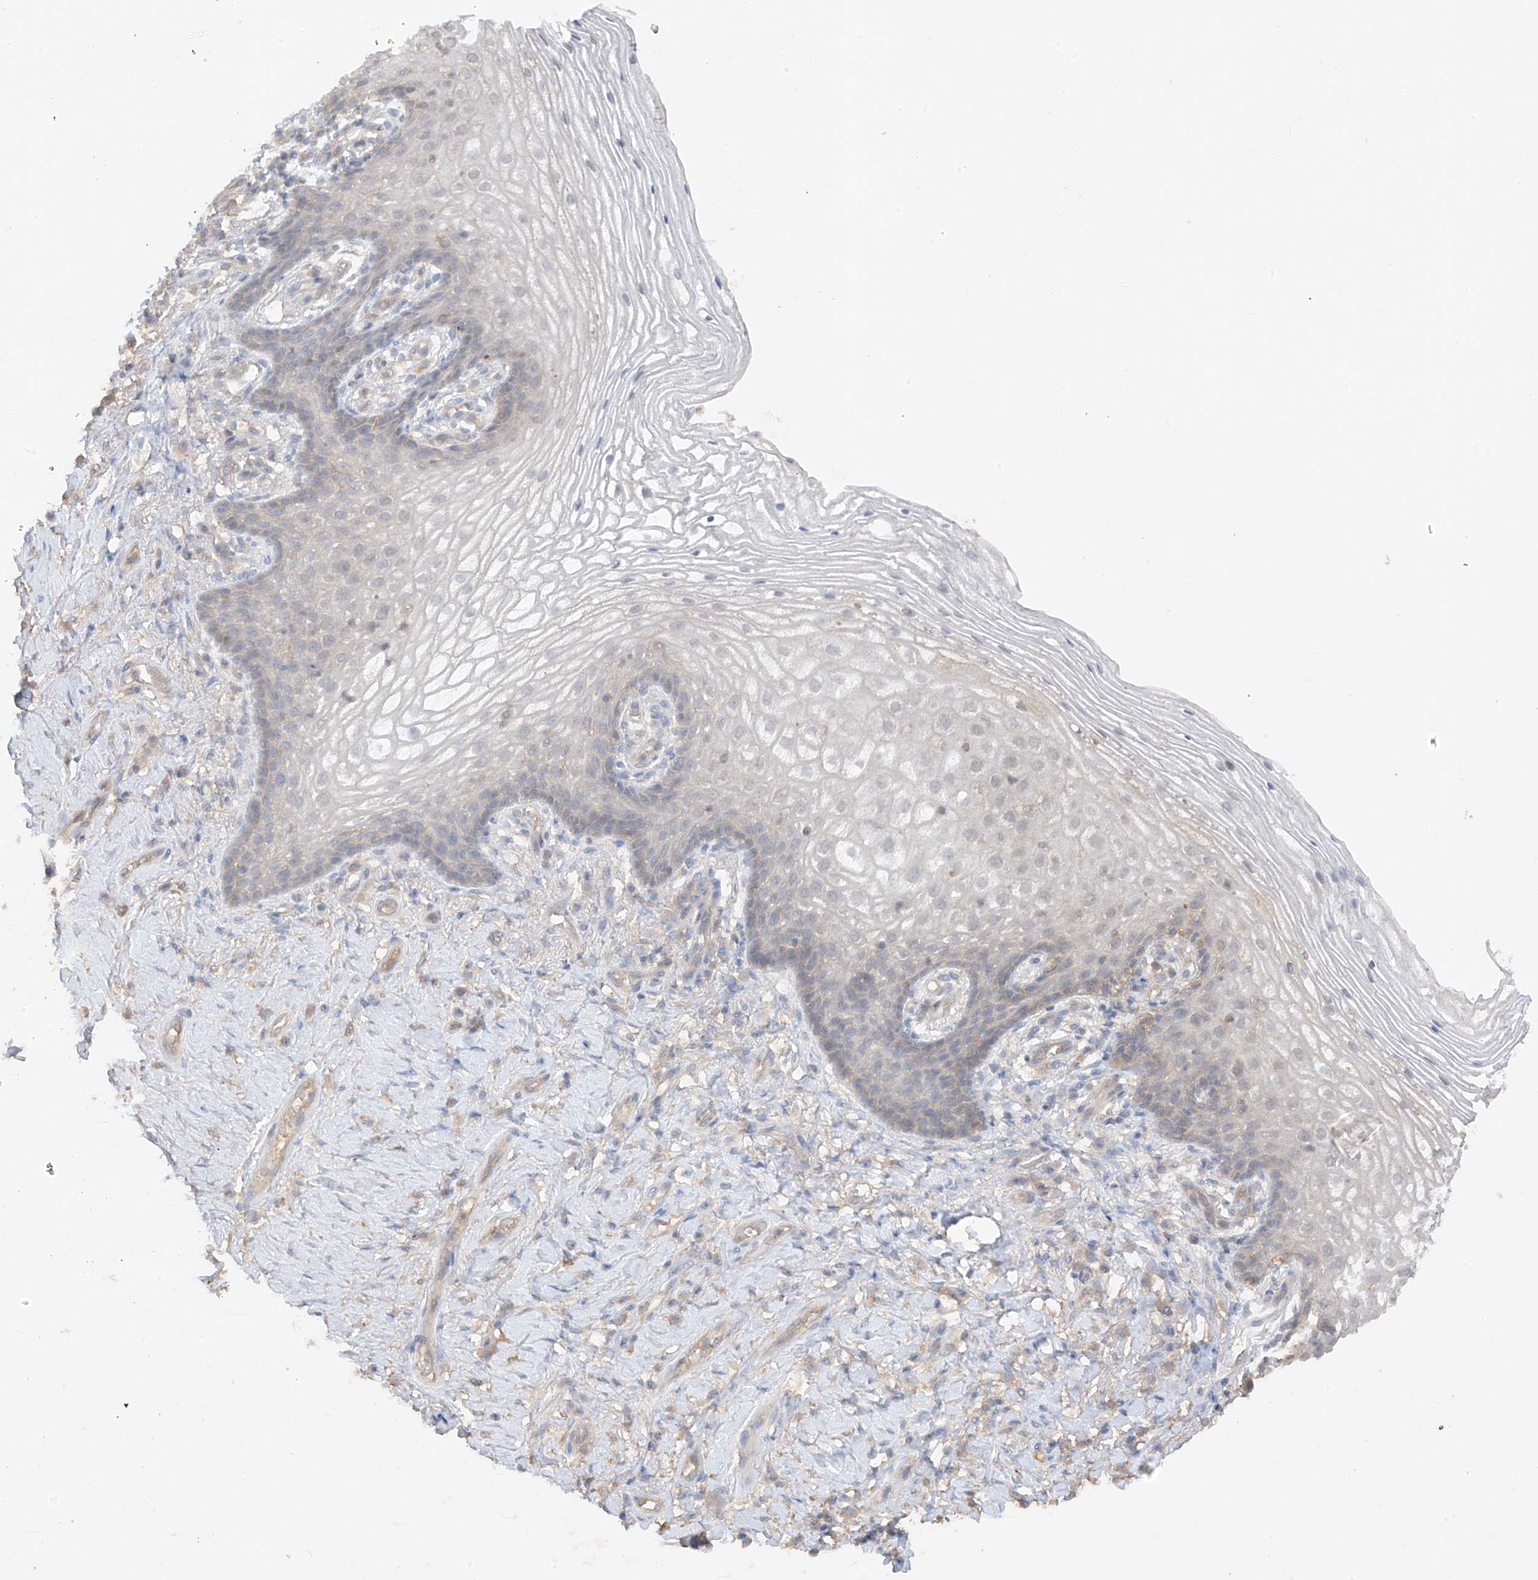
{"staining": {"intensity": "negative", "quantity": "none", "location": "none"}, "tissue": "vagina", "cell_type": "Squamous epithelial cells", "image_type": "normal", "snomed": [{"axis": "morphology", "description": "Normal tissue, NOS"}, {"axis": "topography", "description": "Vagina"}], "caption": "Squamous epithelial cells show no significant protein staining in unremarkable vagina. Nuclei are stained in blue.", "gene": "CACNA2D4", "patient": {"sex": "female", "age": 60}}